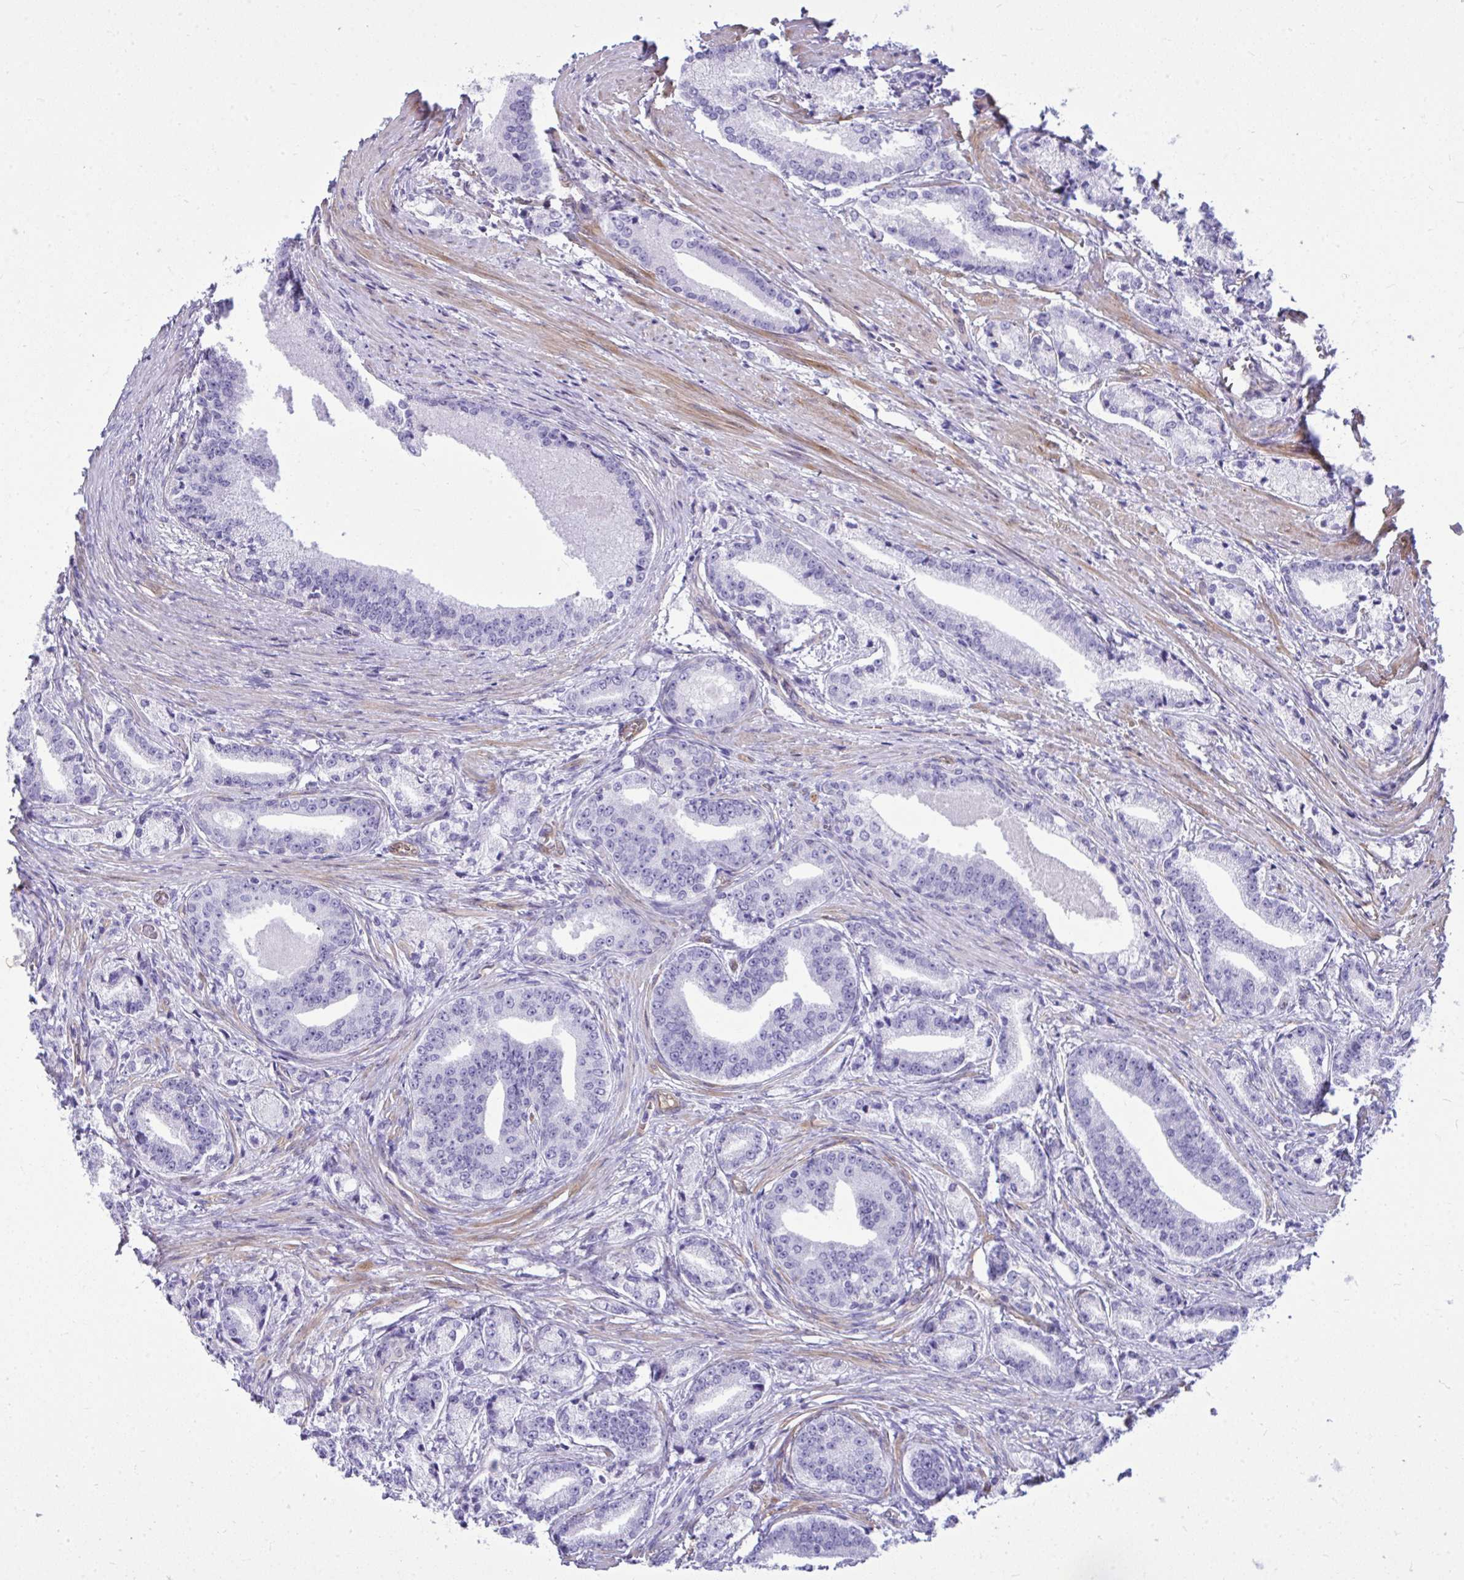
{"staining": {"intensity": "negative", "quantity": "none", "location": "none"}, "tissue": "prostate cancer", "cell_type": "Tumor cells", "image_type": "cancer", "snomed": [{"axis": "morphology", "description": "Adenocarcinoma, High grade"}, {"axis": "topography", "description": "Prostate and seminal vesicle, NOS"}], "caption": "A micrograph of adenocarcinoma (high-grade) (prostate) stained for a protein displays no brown staining in tumor cells.", "gene": "LIMS2", "patient": {"sex": "male", "age": 61}}